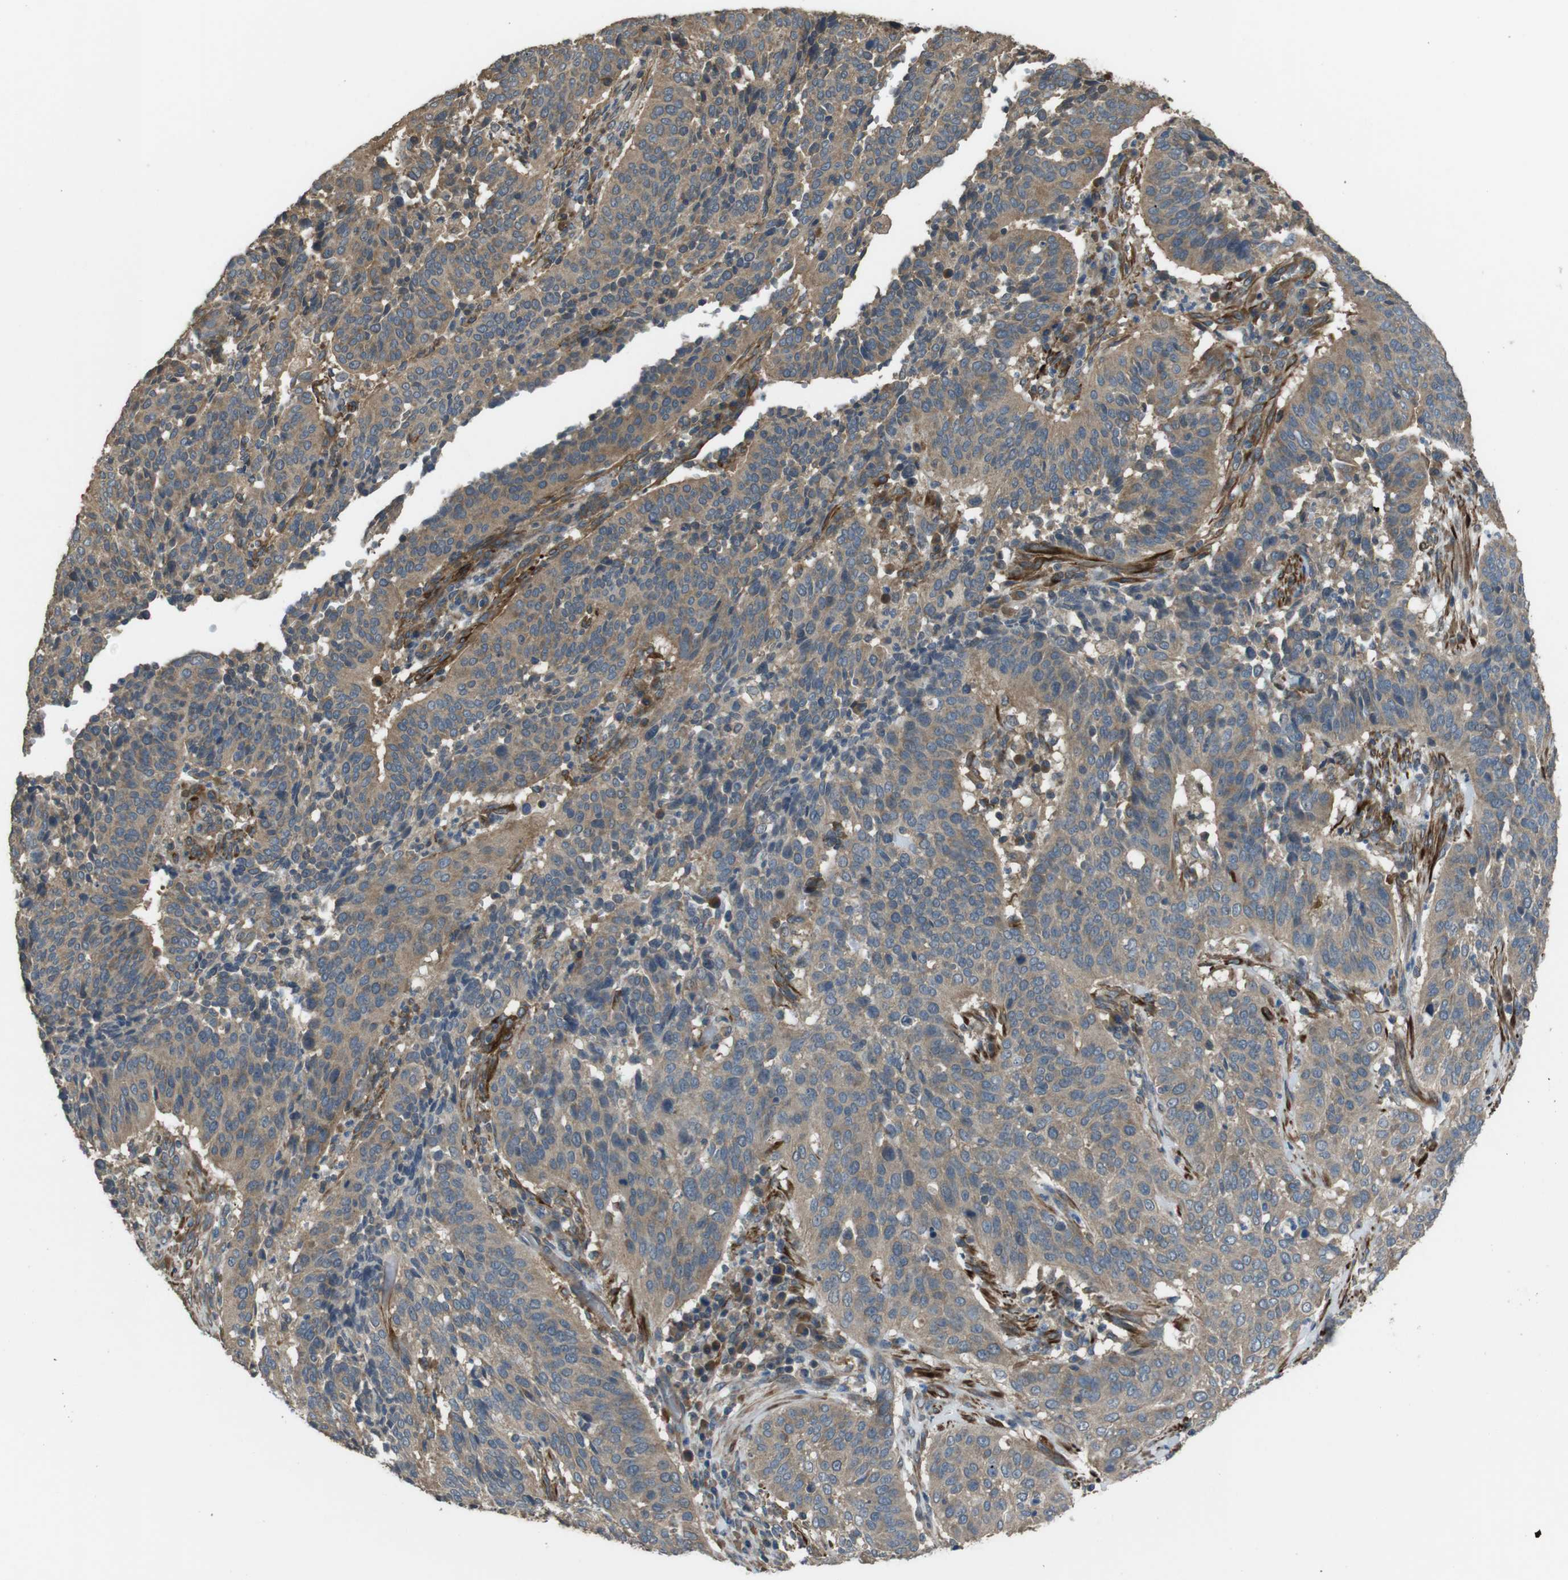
{"staining": {"intensity": "moderate", "quantity": ">75%", "location": "cytoplasmic/membranous"}, "tissue": "cervical cancer", "cell_type": "Tumor cells", "image_type": "cancer", "snomed": [{"axis": "morphology", "description": "Normal tissue, NOS"}, {"axis": "morphology", "description": "Squamous cell carcinoma, NOS"}, {"axis": "topography", "description": "Cervix"}], "caption": "Tumor cells reveal medium levels of moderate cytoplasmic/membranous expression in approximately >75% of cells in human cervical cancer (squamous cell carcinoma). (brown staining indicates protein expression, while blue staining denotes nuclei).", "gene": "FUT2", "patient": {"sex": "female", "age": 39}}